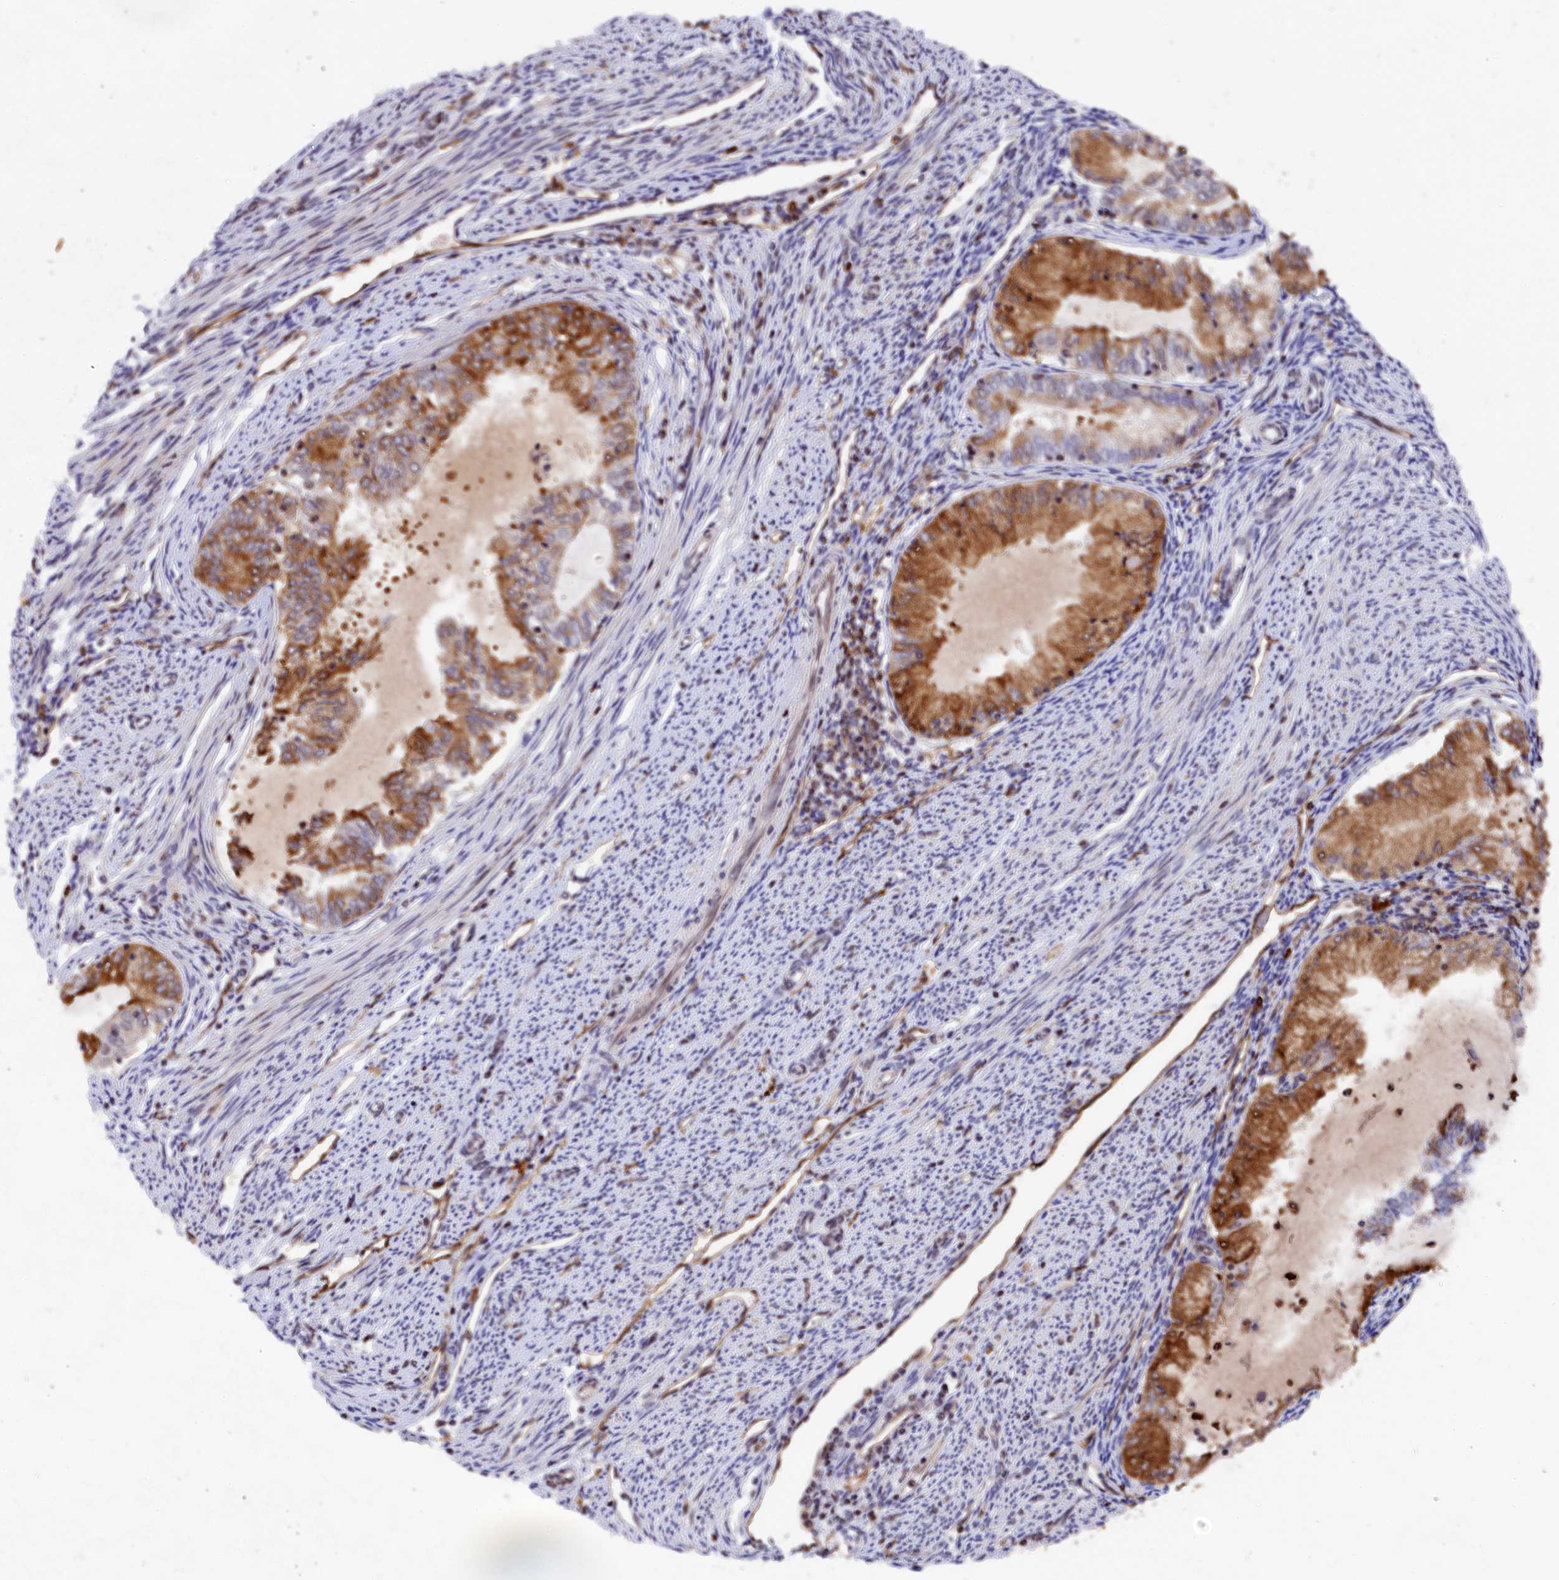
{"staining": {"intensity": "moderate", "quantity": "25%-75%", "location": "cytoplasmic/membranous"}, "tissue": "endometrial cancer", "cell_type": "Tumor cells", "image_type": "cancer", "snomed": [{"axis": "morphology", "description": "Adenocarcinoma, NOS"}, {"axis": "topography", "description": "Endometrium"}], "caption": "Immunohistochemical staining of human endometrial adenocarcinoma shows moderate cytoplasmic/membranous protein expression in approximately 25%-75% of tumor cells. (DAB (3,3'-diaminobenzidine) IHC with brightfield microscopy, high magnification).", "gene": "ADIG", "patient": {"sex": "female", "age": 79}}